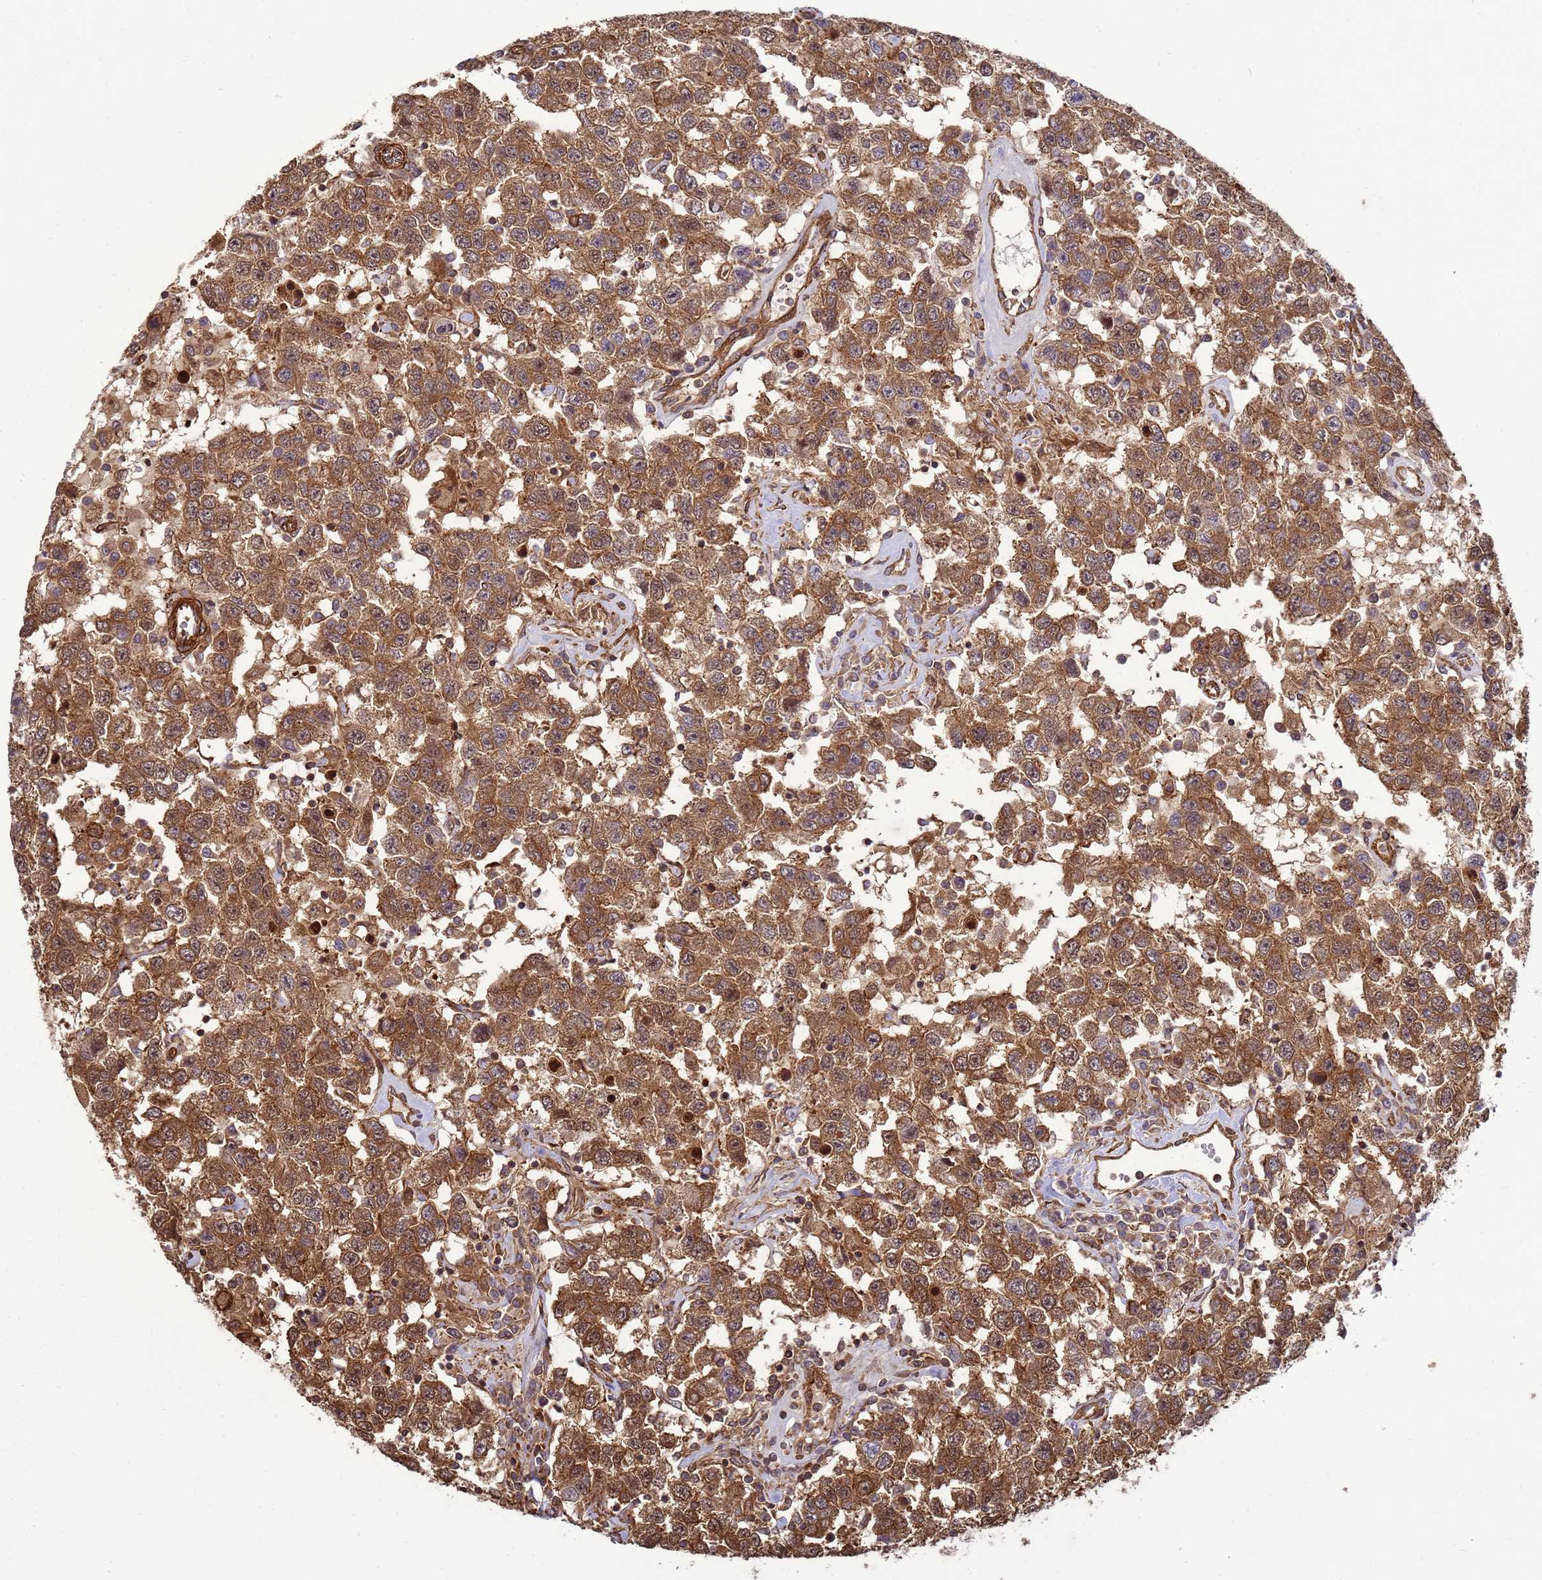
{"staining": {"intensity": "moderate", "quantity": ">75%", "location": "cytoplasmic/membranous"}, "tissue": "testis cancer", "cell_type": "Tumor cells", "image_type": "cancer", "snomed": [{"axis": "morphology", "description": "Seminoma, NOS"}, {"axis": "topography", "description": "Testis"}], "caption": "This photomicrograph displays immunohistochemistry (IHC) staining of testis cancer (seminoma), with medium moderate cytoplasmic/membranous staining in approximately >75% of tumor cells.", "gene": "CNOT1", "patient": {"sex": "male", "age": 41}}